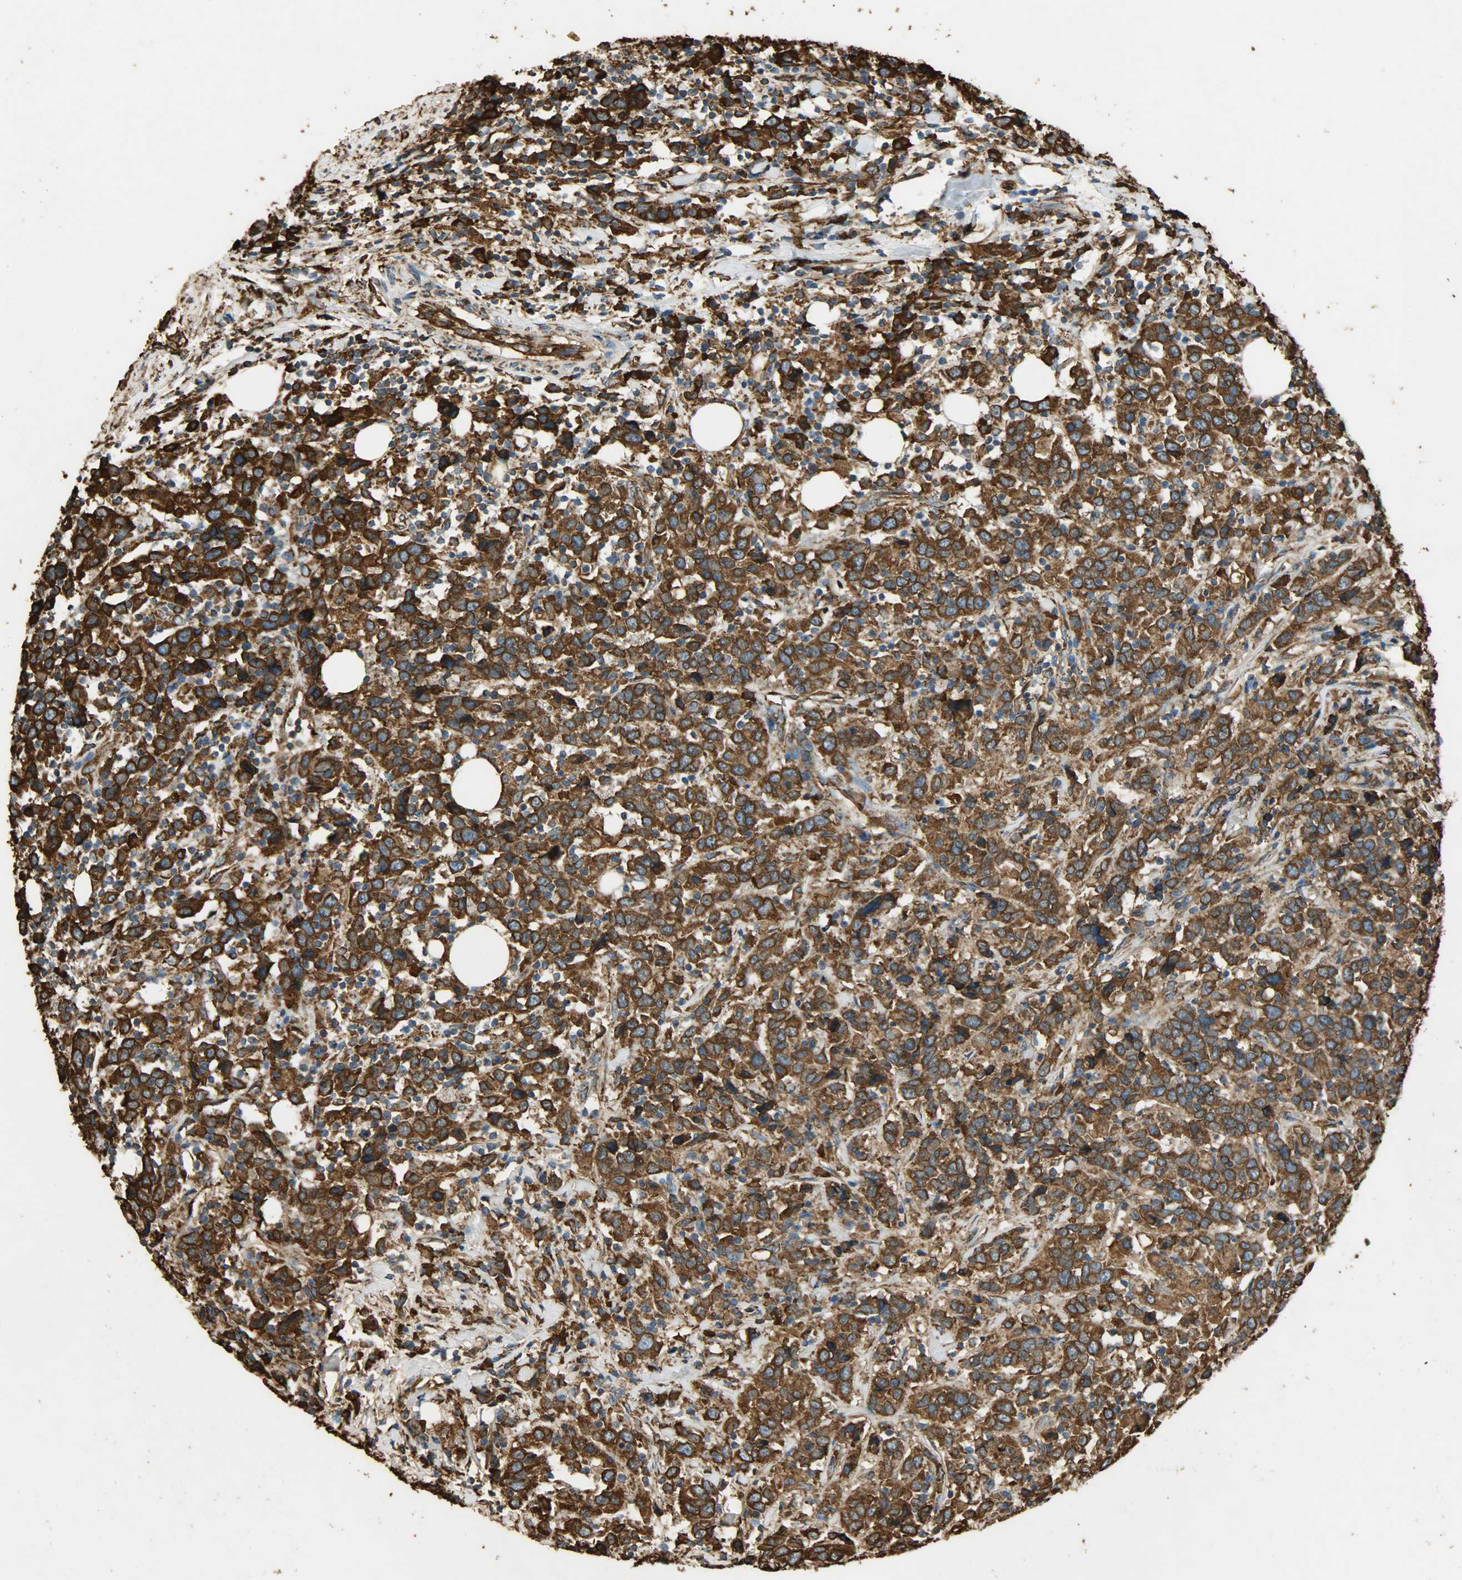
{"staining": {"intensity": "strong", "quantity": ">75%", "location": "cytoplasmic/membranous"}, "tissue": "urothelial cancer", "cell_type": "Tumor cells", "image_type": "cancer", "snomed": [{"axis": "morphology", "description": "Urothelial carcinoma, High grade"}, {"axis": "topography", "description": "Urinary bladder"}], "caption": "Urothelial cancer stained for a protein (brown) shows strong cytoplasmic/membranous positive expression in about >75% of tumor cells.", "gene": "HSP90B1", "patient": {"sex": "male", "age": 61}}